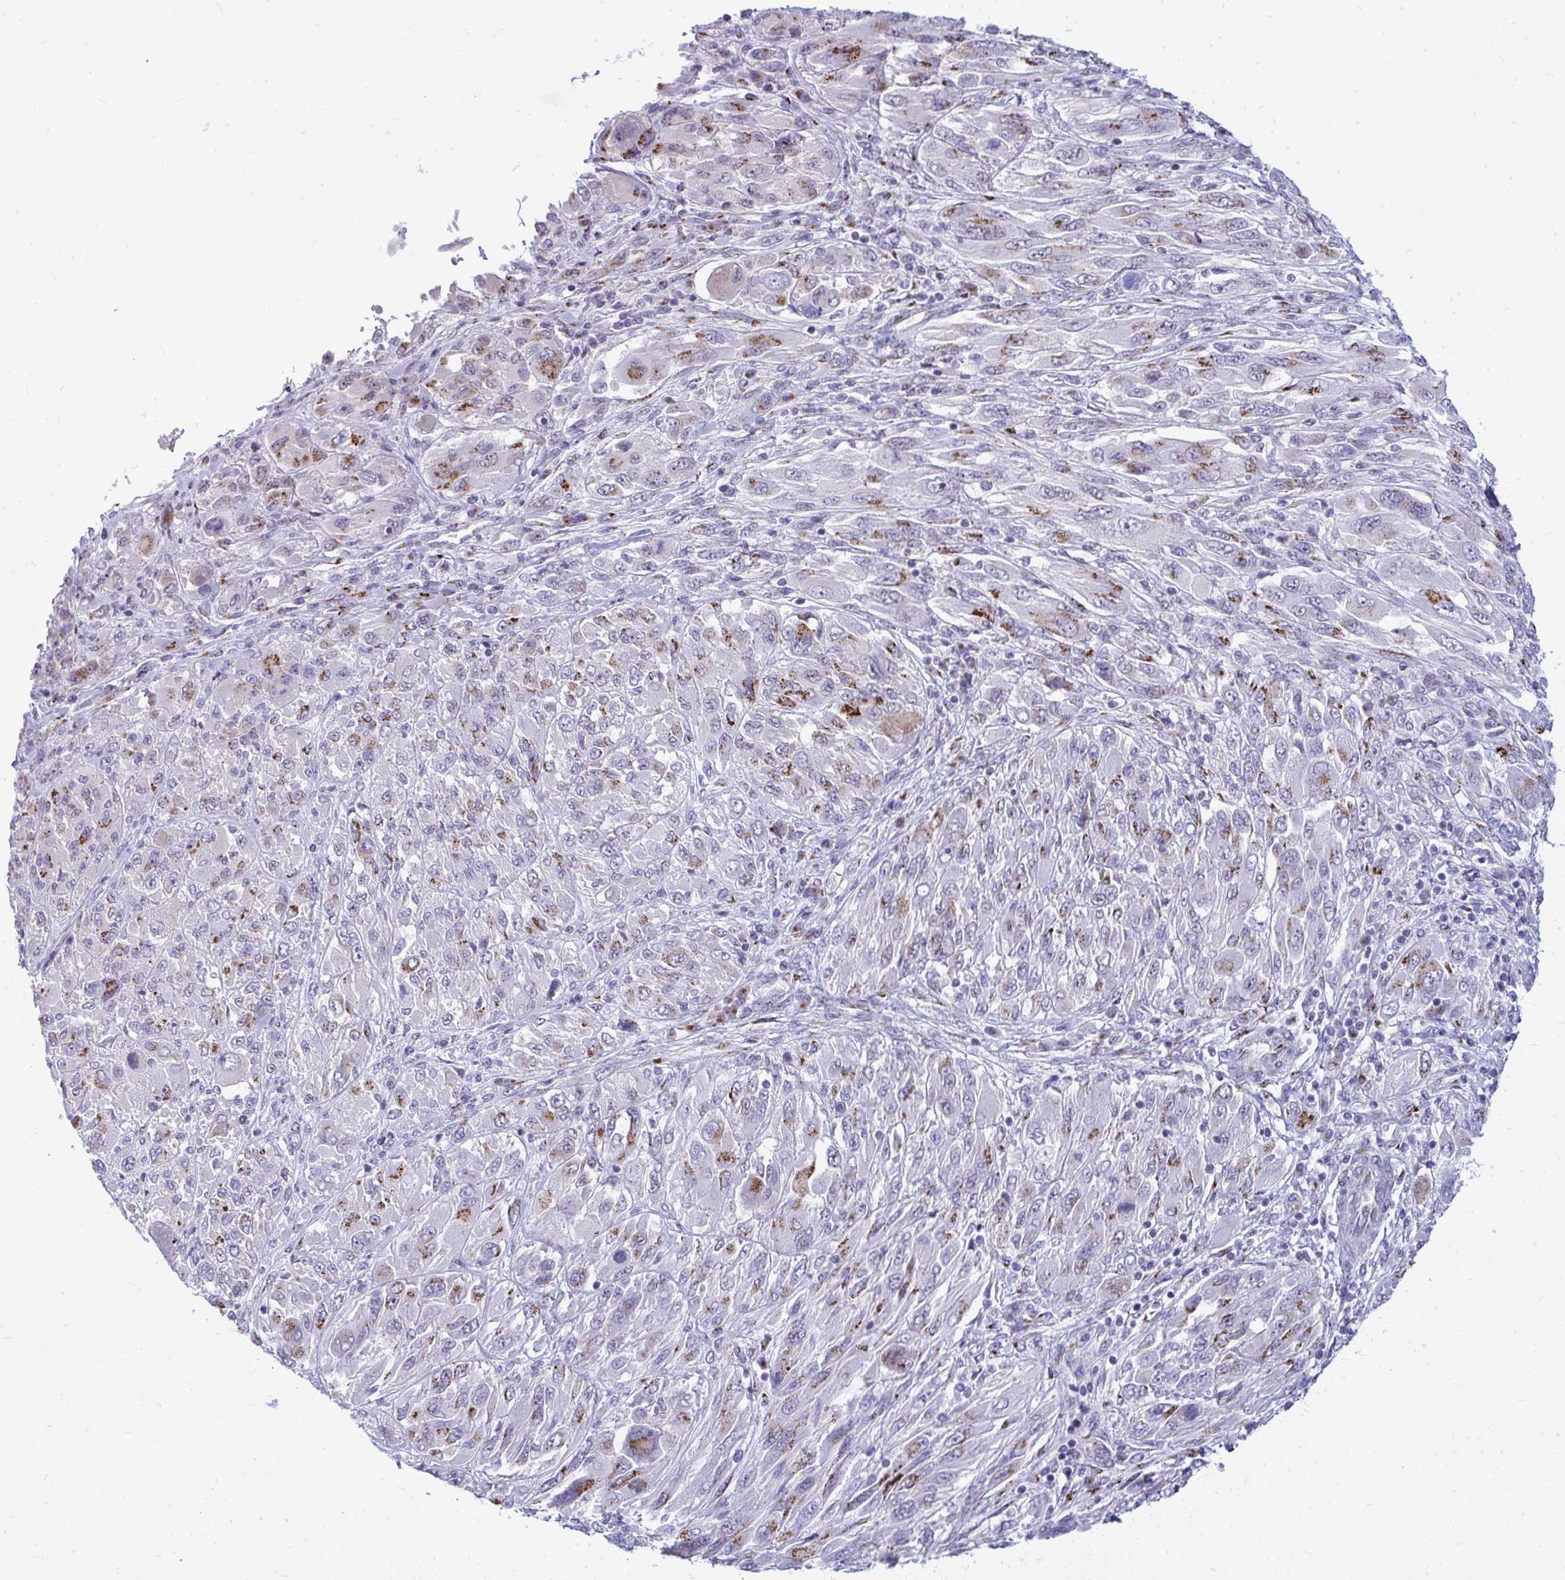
{"staining": {"intensity": "moderate", "quantity": "25%-75%", "location": "cytoplasmic/membranous"}, "tissue": "melanoma", "cell_type": "Tumor cells", "image_type": "cancer", "snomed": [{"axis": "morphology", "description": "Malignant melanoma, NOS"}, {"axis": "topography", "description": "Skin"}], "caption": "An image of human melanoma stained for a protein shows moderate cytoplasmic/membranous brown staining in tumor cells.", "gene": "DTX4", "patient": {"sex": "female", "age": 91}}